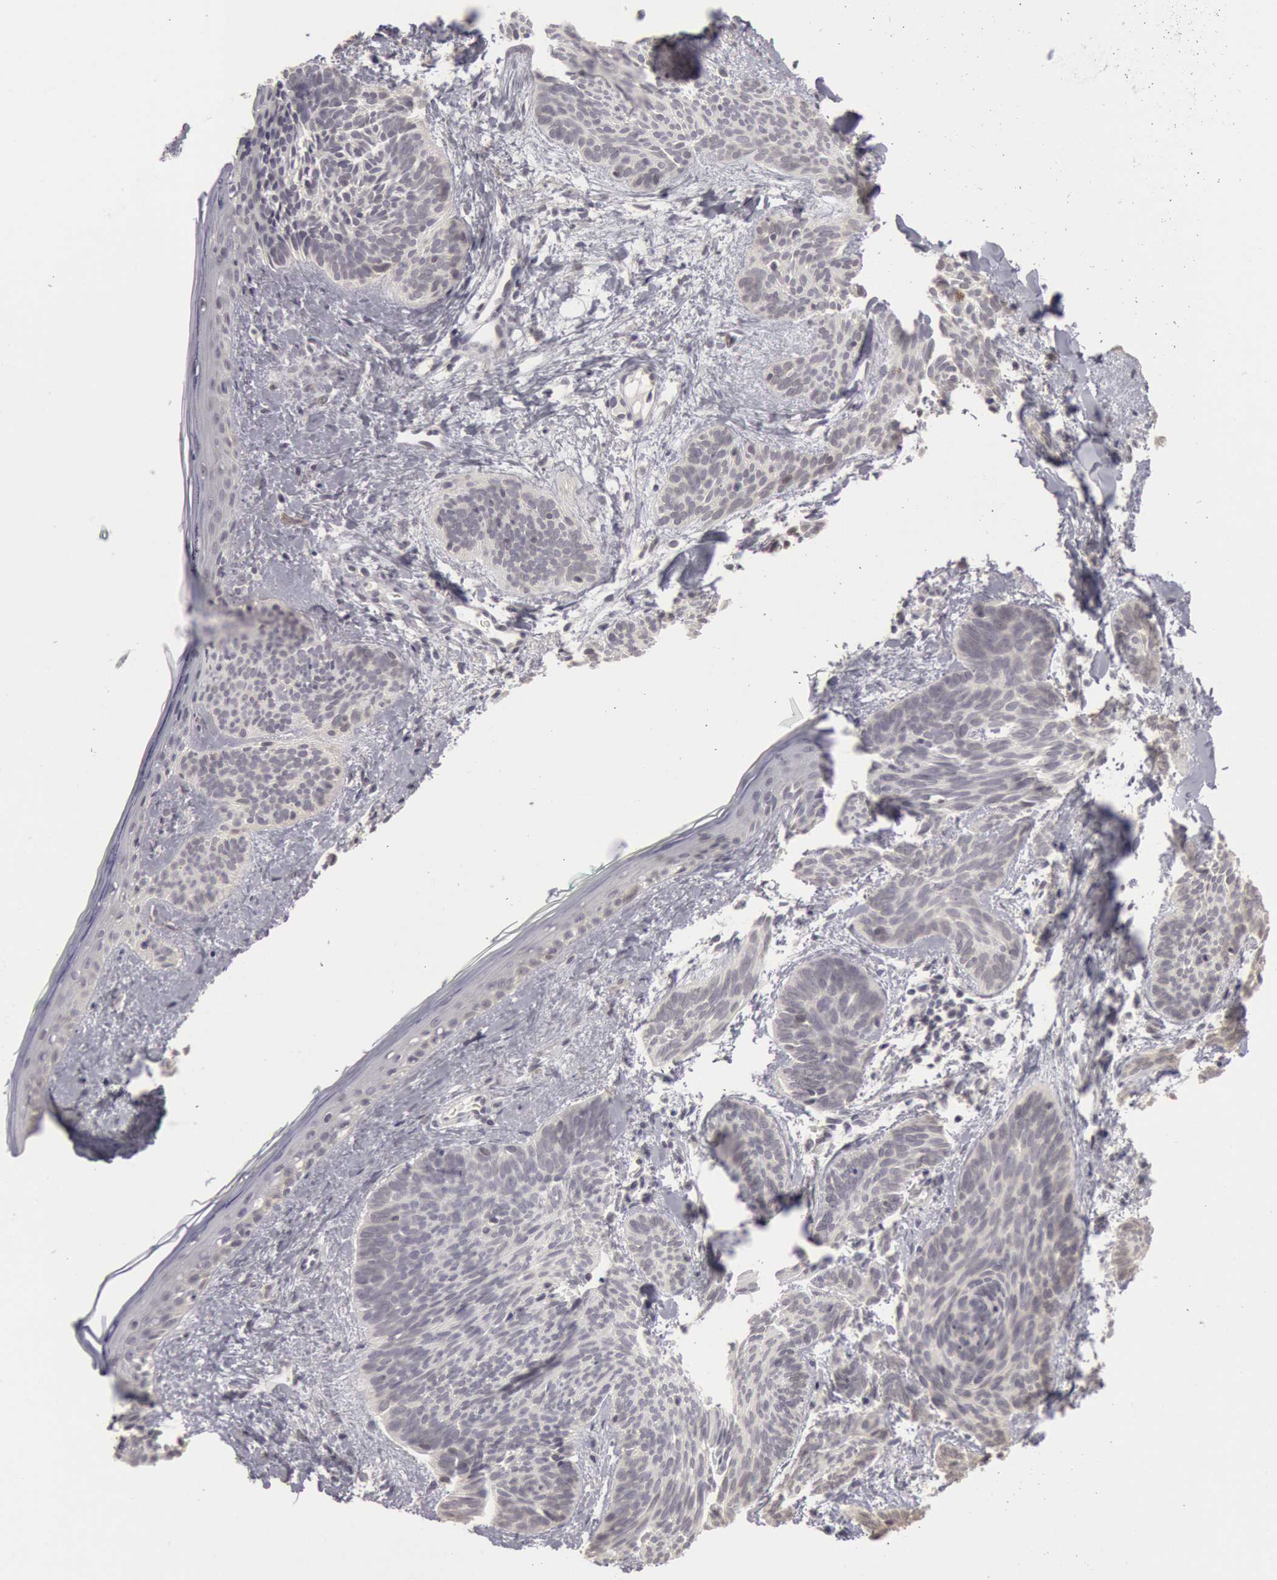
{"staining": {"intensity": "negative", "quantity": "none", "location": "none"}, "tissue": "skin cancer", "cell_type": "Tumor cells", "image_type": "cancer", "snomed": [{"axis": "morphology", "description": "Basal cell carcinoma"}, {"axis": "topography", "description": "Skin"}], "caption": "IHC photomicrograph of human skin cancer (basal cell carcinoma) stained for a protein (brown), which reveals no expression in tumor cells.", "gene": "RIMBP3C", "patient": {"sex": "female", "age": 81}}